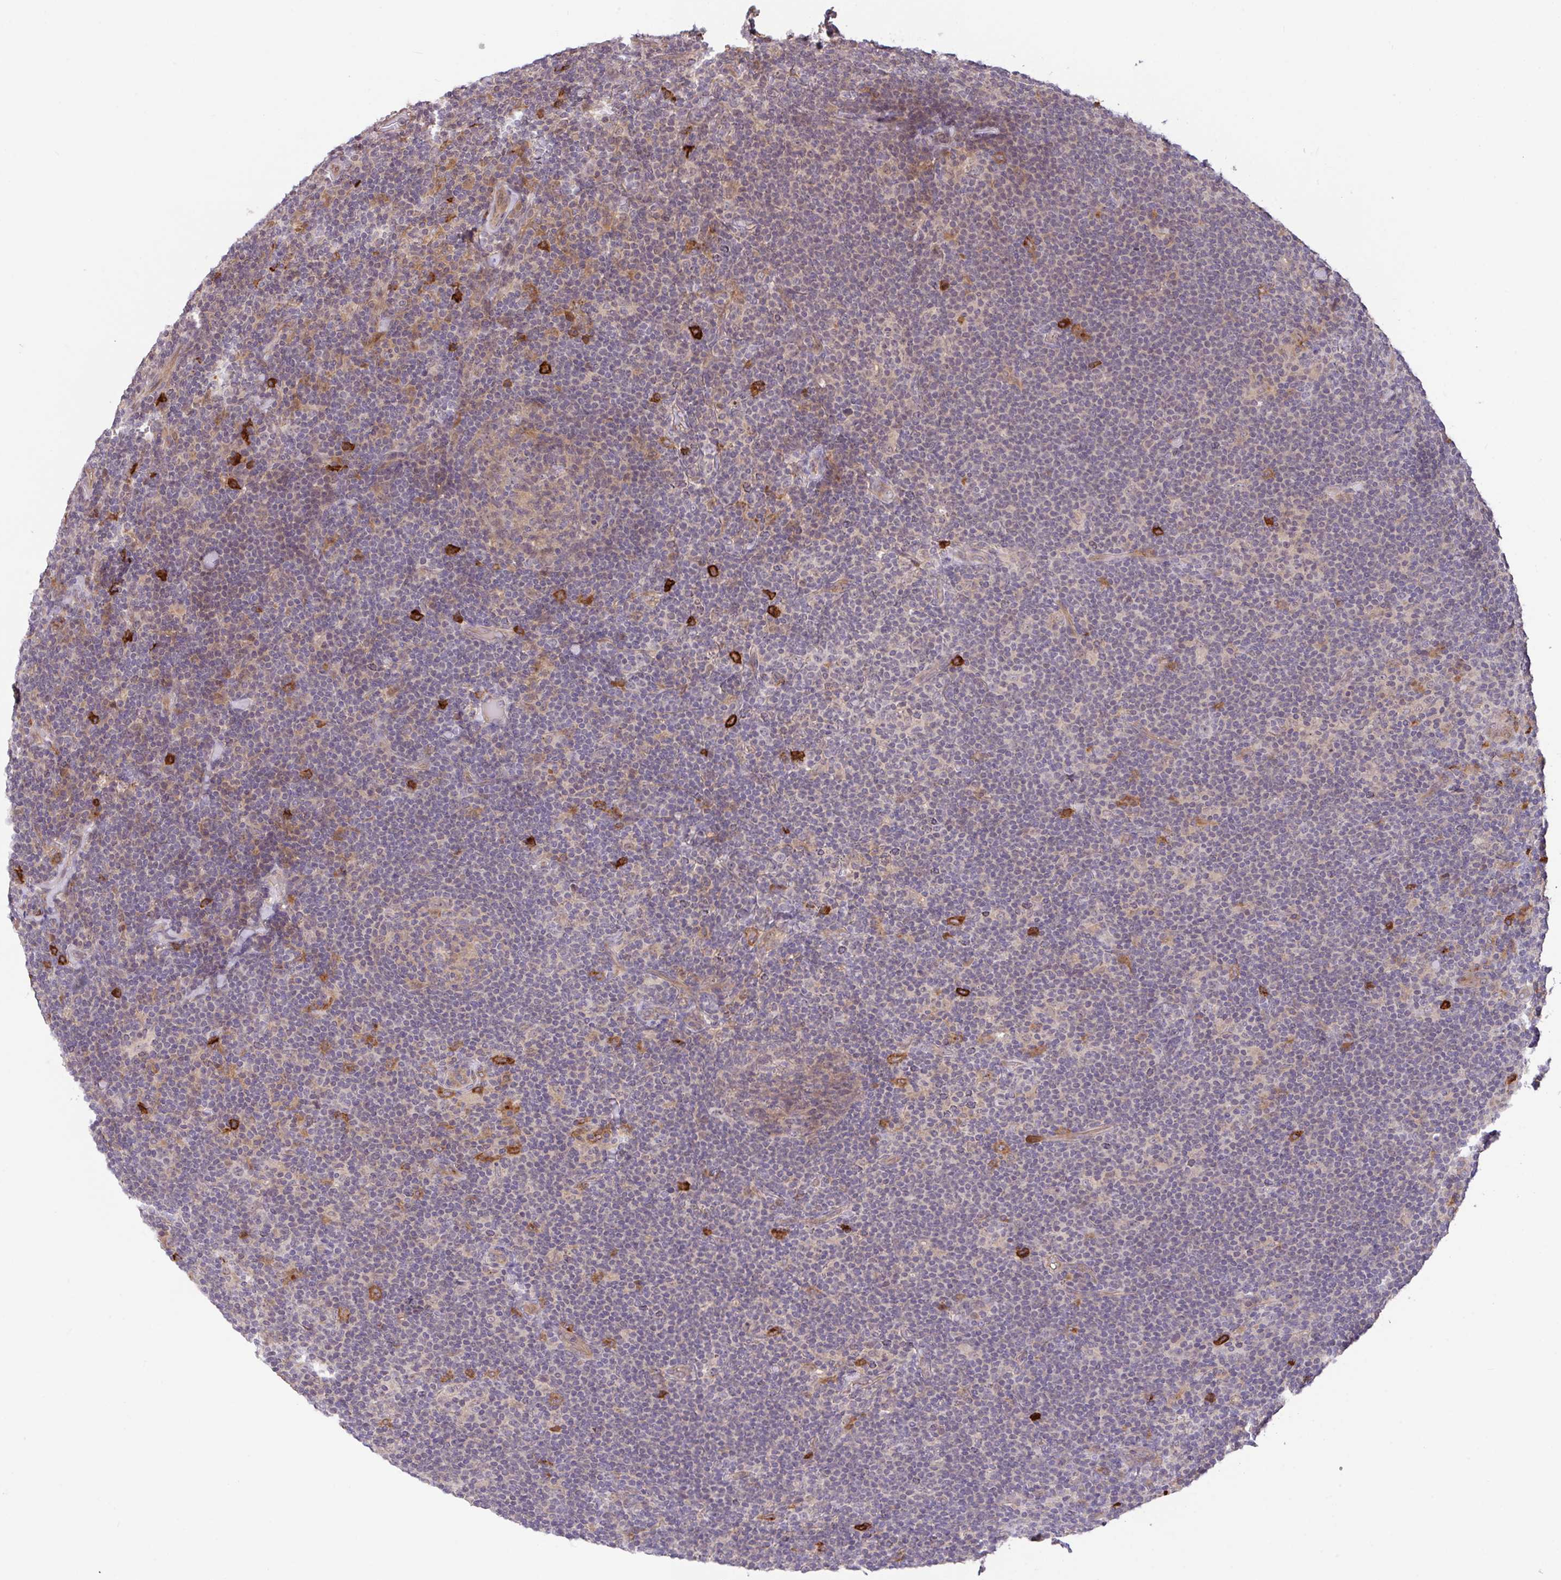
{"staining": {"intensity": "negative", "quantity": "none", "location": "none"}, "tissue": "lymphoma", "cell_type": "Tumor cells", "image_type": "cancer", "snomed": [{"axis": "morphology", "description": "Hodgkin's disease, NOS"}, {"axis": "topography", "description": "Lymph node"}], "caption": "Immunohistochemistry (IHC) of human Hodgkin's disease demonstrates no expression in tumor cells. (DAB (3,3'-diaminobenzidine) immunohistochemistry visualized using brightfield microscopy, high magnification).", "gene": "FCER1A", "patient": {"sex": "female", "age": 57}}